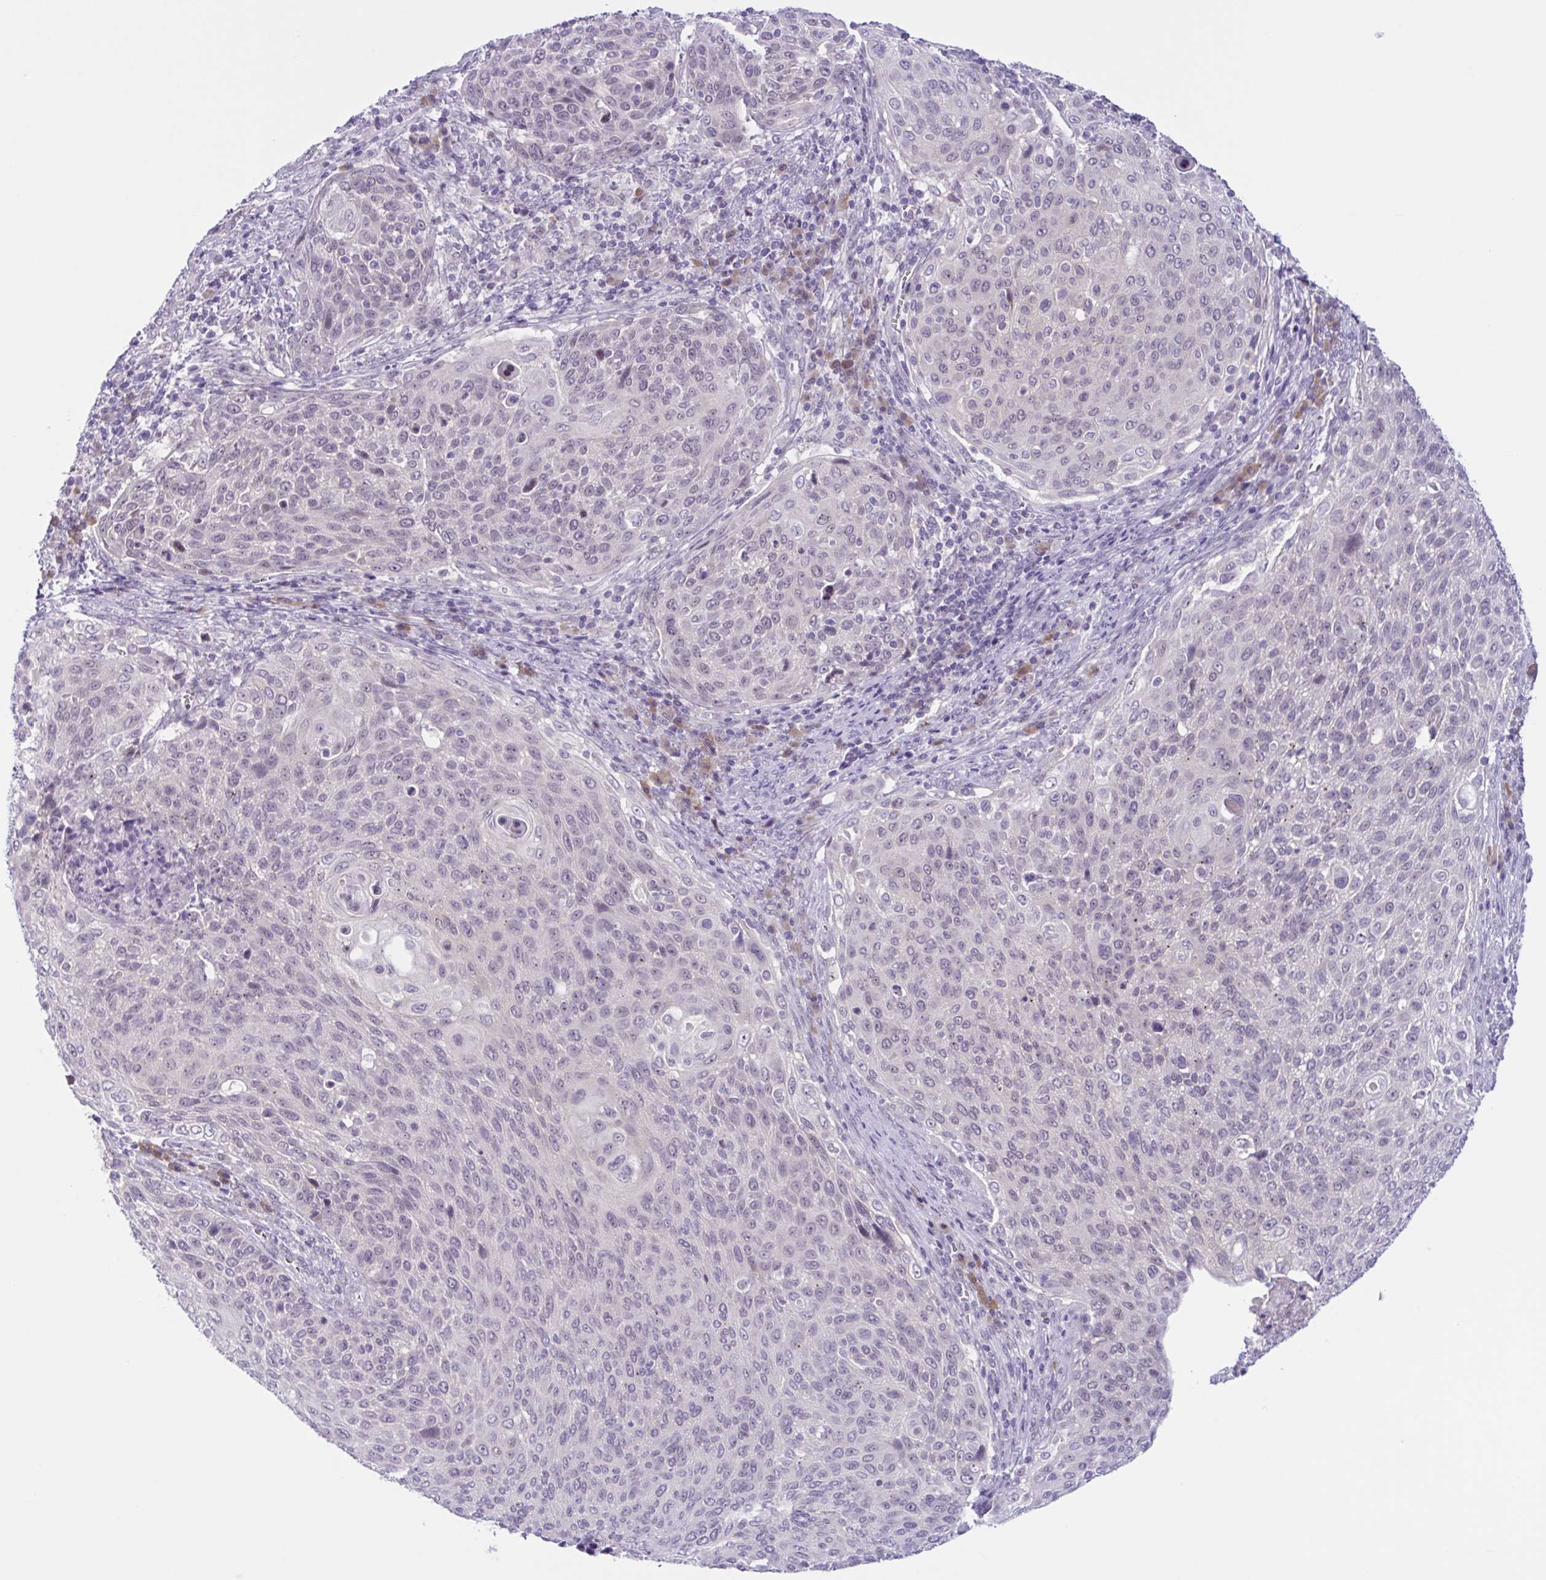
{"staining": {"intensity": "negative", "quantity": "none", "location": "none"}, "tissue": "cervical cancer", "cell_type": "Tumor cells", "image_type": "cancer", "snomed": [{"axis": "morphology", "description": "Squamous cell carcinoma, NOS"}, {"axis": "topography", "description": "Cervix"}], "caption": "The image reveals no significant staining in tumor cells of cervical squamous cell carcinoma. (Immunohistochemistry (ihc), brightfield microscopy, high magnification).", "gene": "WNT9B", "patient": {"sex": "female", "age": 31}}